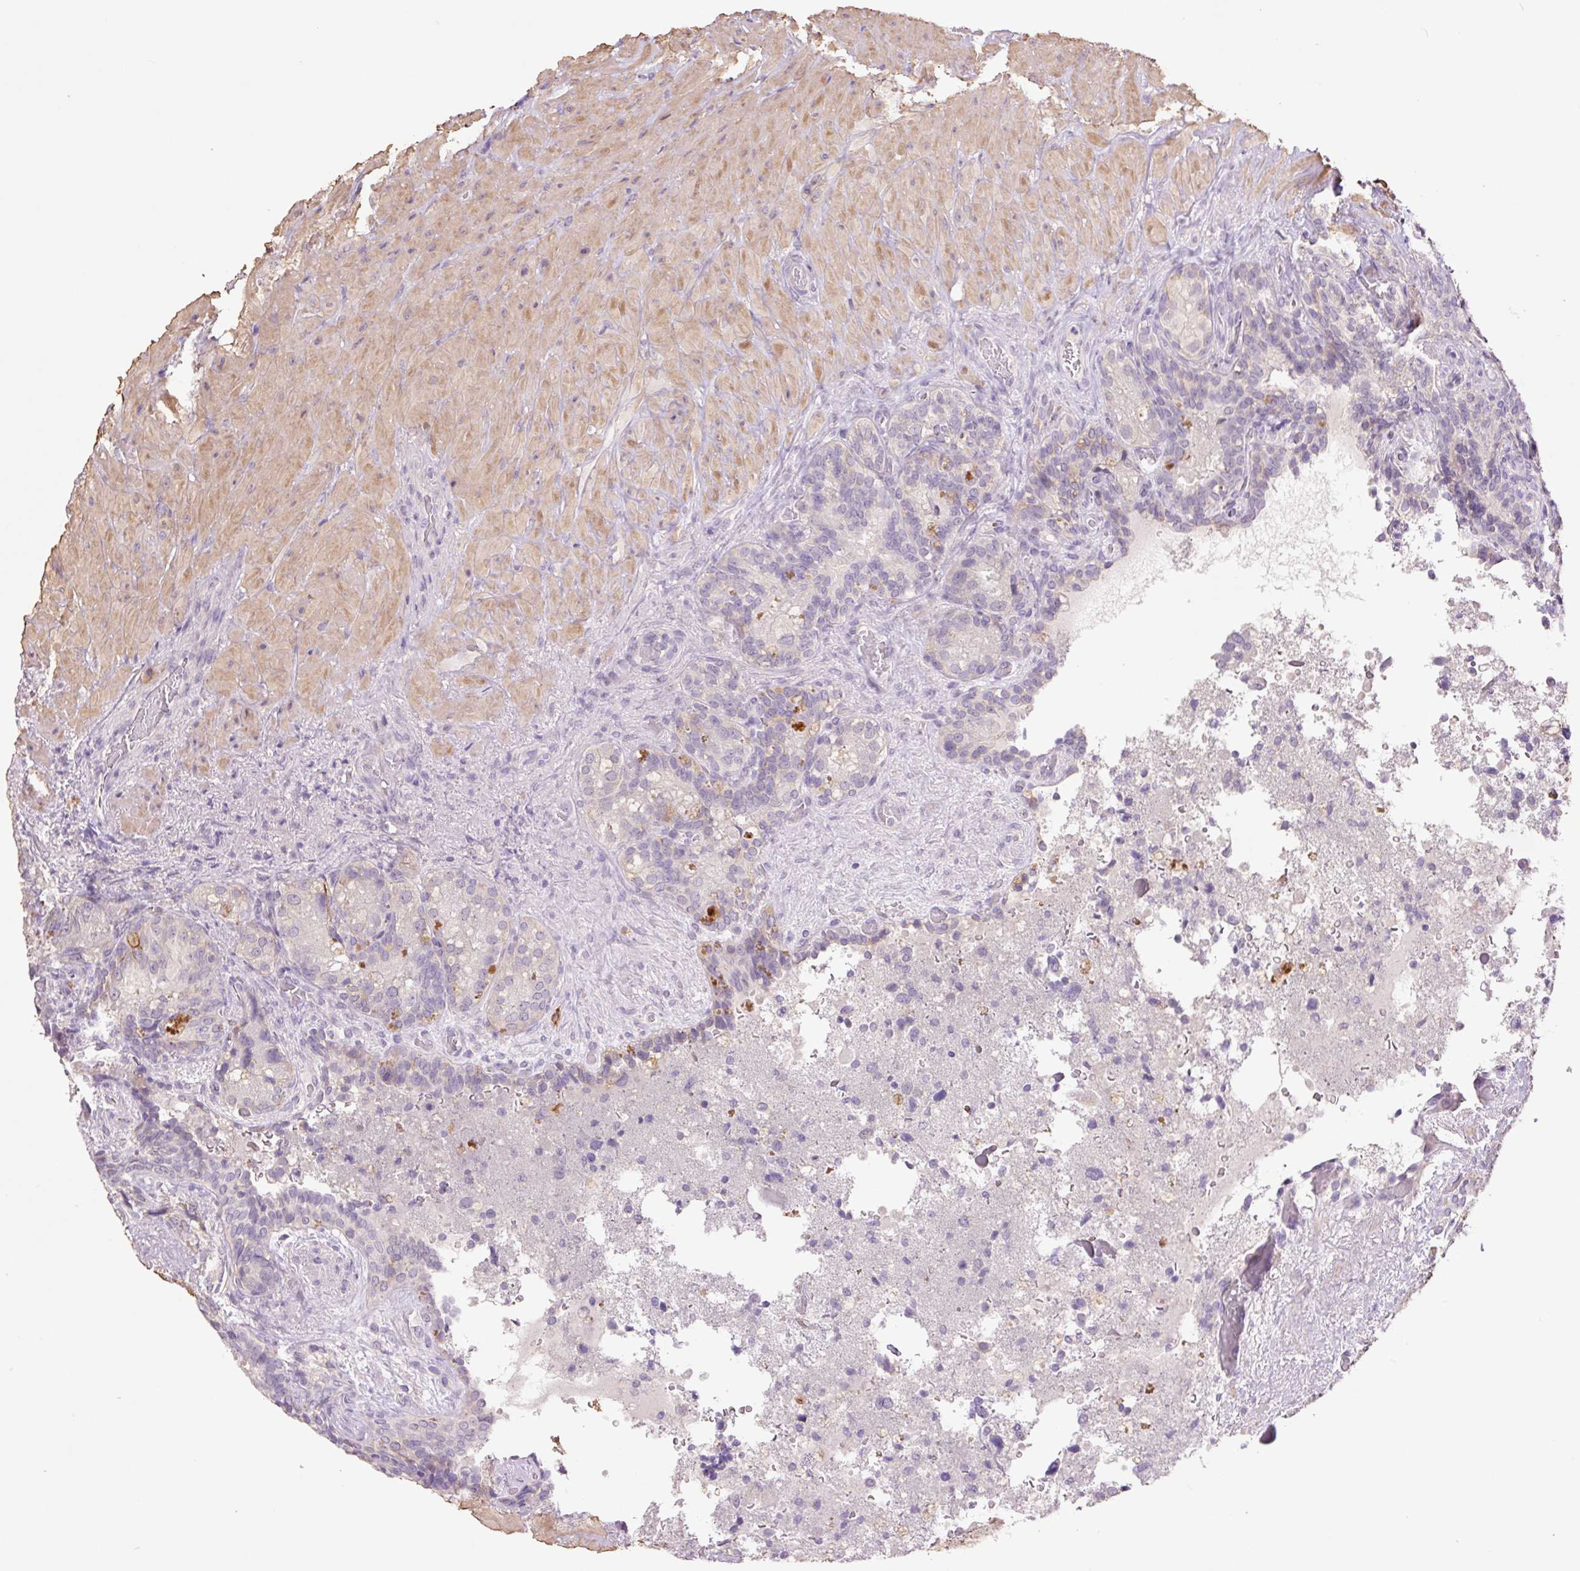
{"staining": {"intensity": "weak", "quantity": "<25%", "location": "cytoplasmic/membranous"}, "tissue": "seminal vesicle", "cell_type": "Glandular cells", "image_type": "normal", "snomed": [{"axis": "morphology", "description": "Normal tissue, NOS"}, {"axis": "topography", "description": "Seminal veicle"}], "caption": "The image shows no staining of glandular cells in normal seminal vesicle.", "gene": "SLC1A4", "patient": {"sex": "male", "age": 69}}